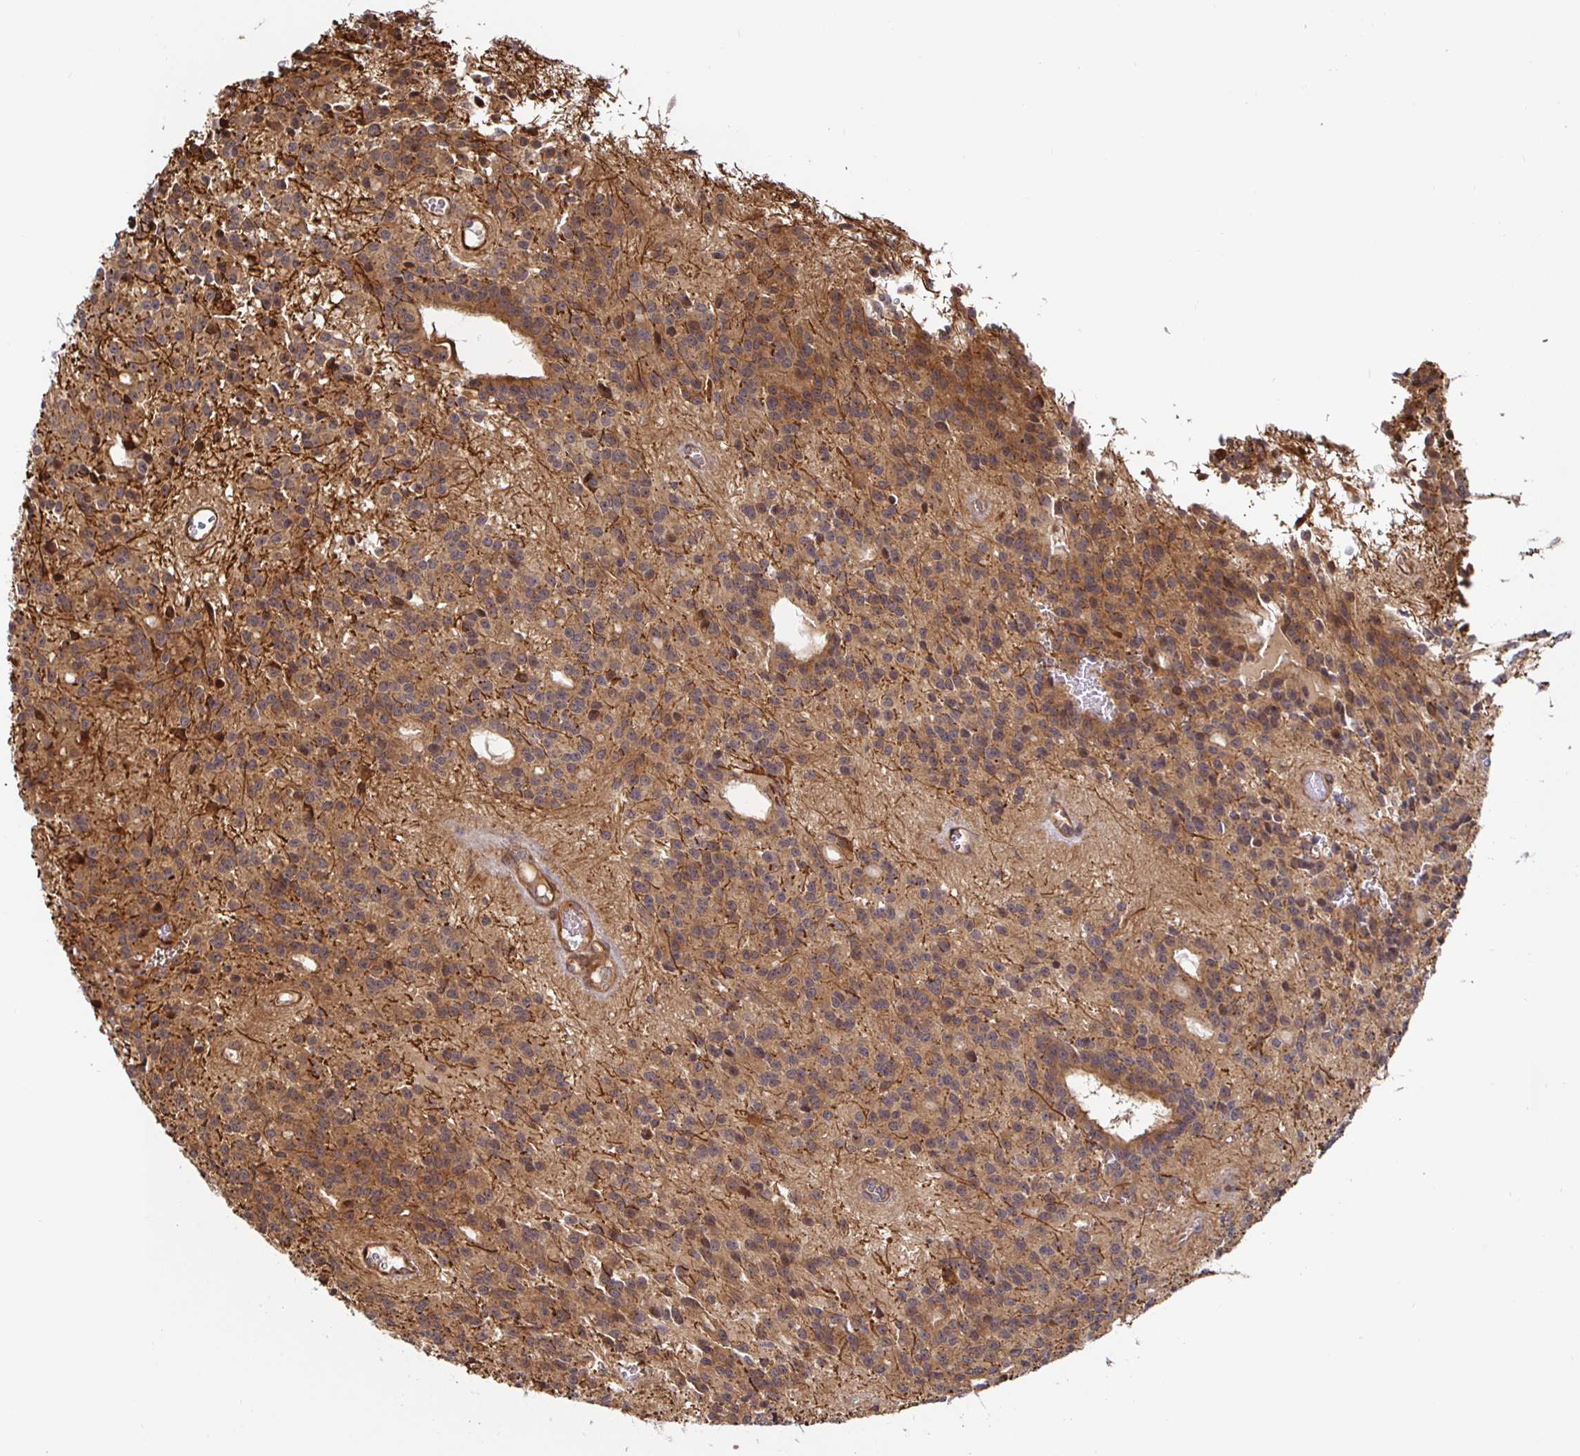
{"staining": {"intensity": "moderate", "quantity": "25%-75%", "location": "cytoplasmic/membranous"}, "tissue": "glioma", "cell_type": "Tumor cells", "image_type": "cancer", "snomed": [{"axis": "morphology", "description": "Glioma, malignant, Low grade"}, {"axis": "topography", "description": "Brain"}], "caption": "About 25%-75% of tumor cells in glioma demonstrate moderate cytoplasmic/membranous protein expression as visualized by brown immunohistochemical staining.", "gene": "STRAP", "patient": {"sex": "male", "age": 31}}